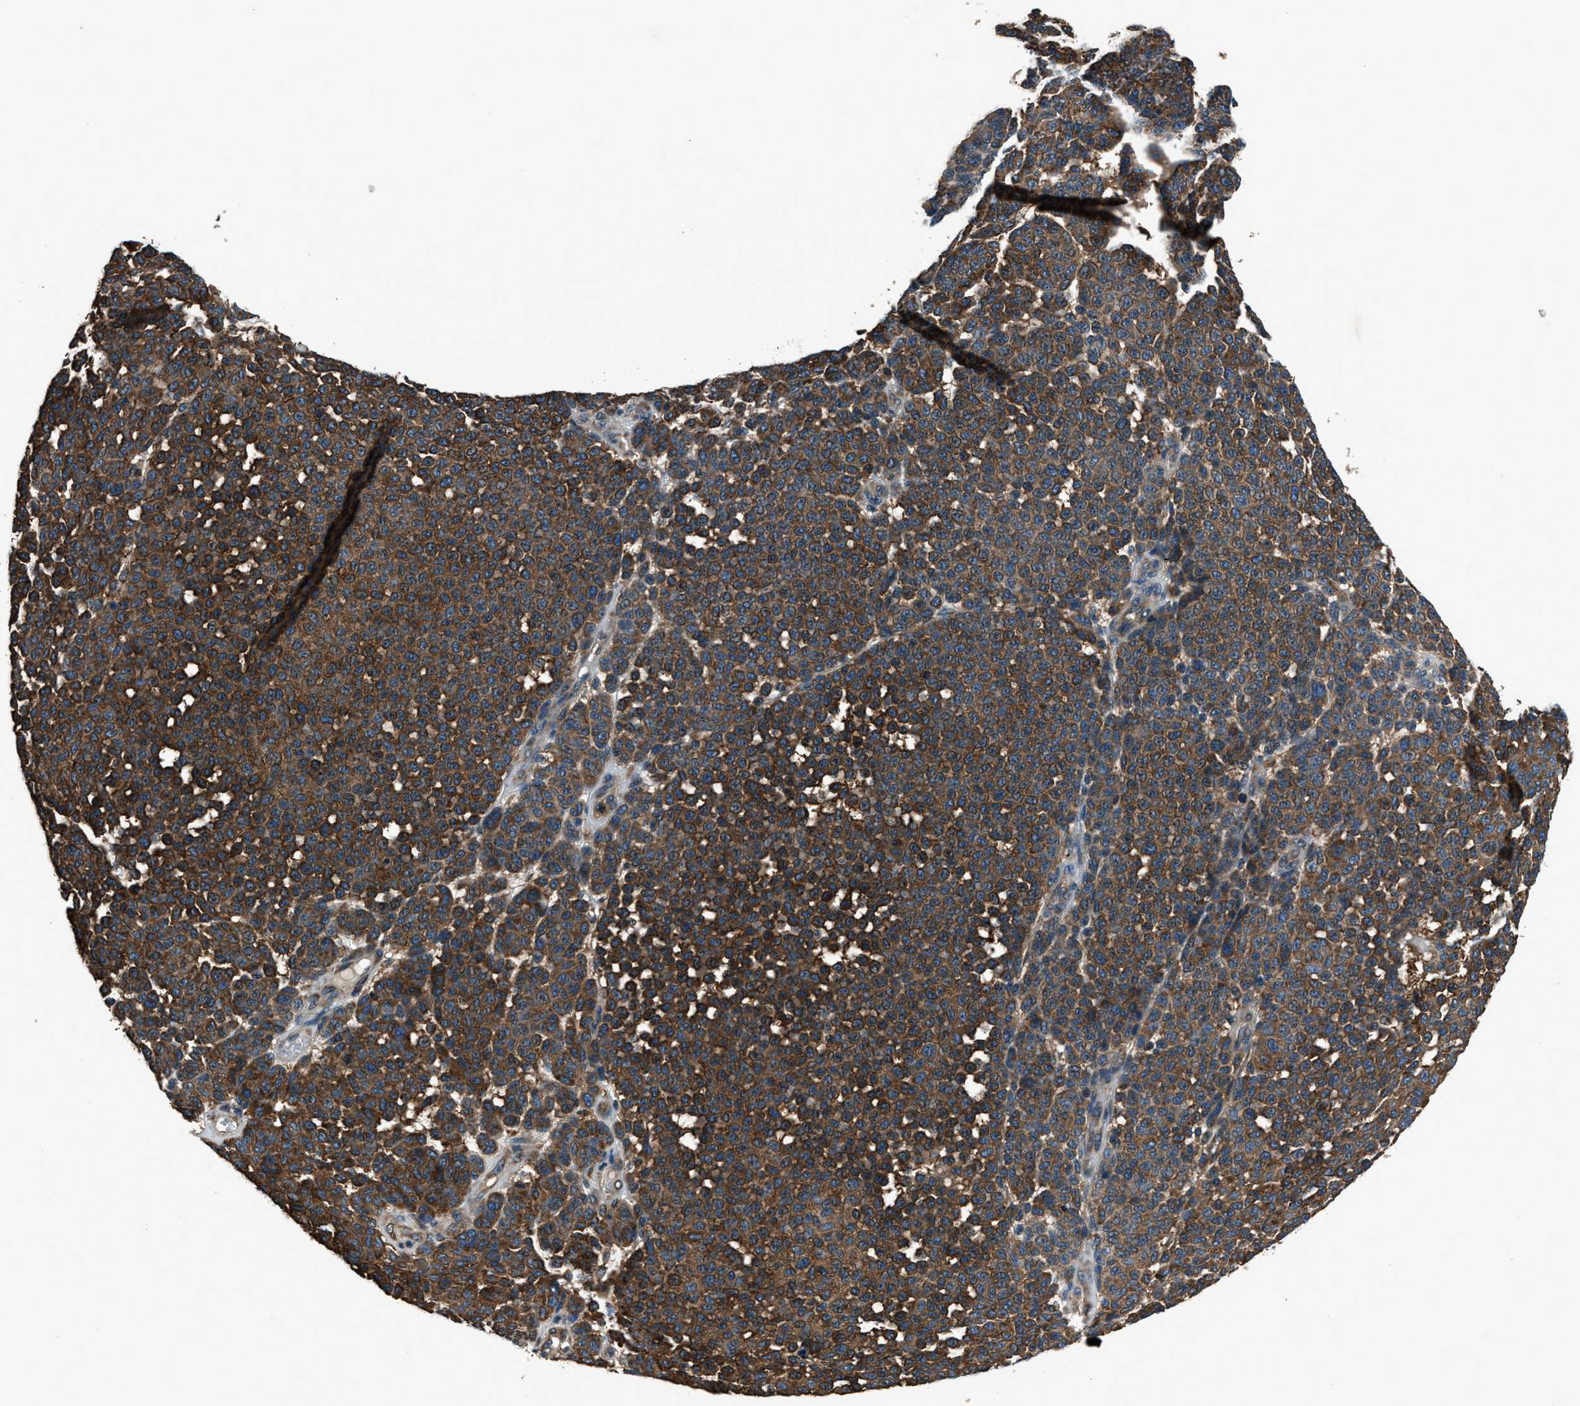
{"staining": {"intensity": "strong", "quantity": ">75%", "location": "cytoplasmic/membranous"}, "tissue": "melanoma", "cell_type": "Tumor cells", "image_type": "cancer", "snomed": [{"axis": "morphology", "description": "Malignant melanoma, NOS"}, {"axis": "topography", "description": "Skin"}], "caption": "Tumor cells reveal strong cytoplasmic/membranous expression in about >75% of cells in melanoma. (Stains: DAB in brown, nuclei in blue, Microscopy: brightfield microscopy at high magnification).", "gene": "ARFGAP2", "patient": {"sex": "male", "age": 59}}